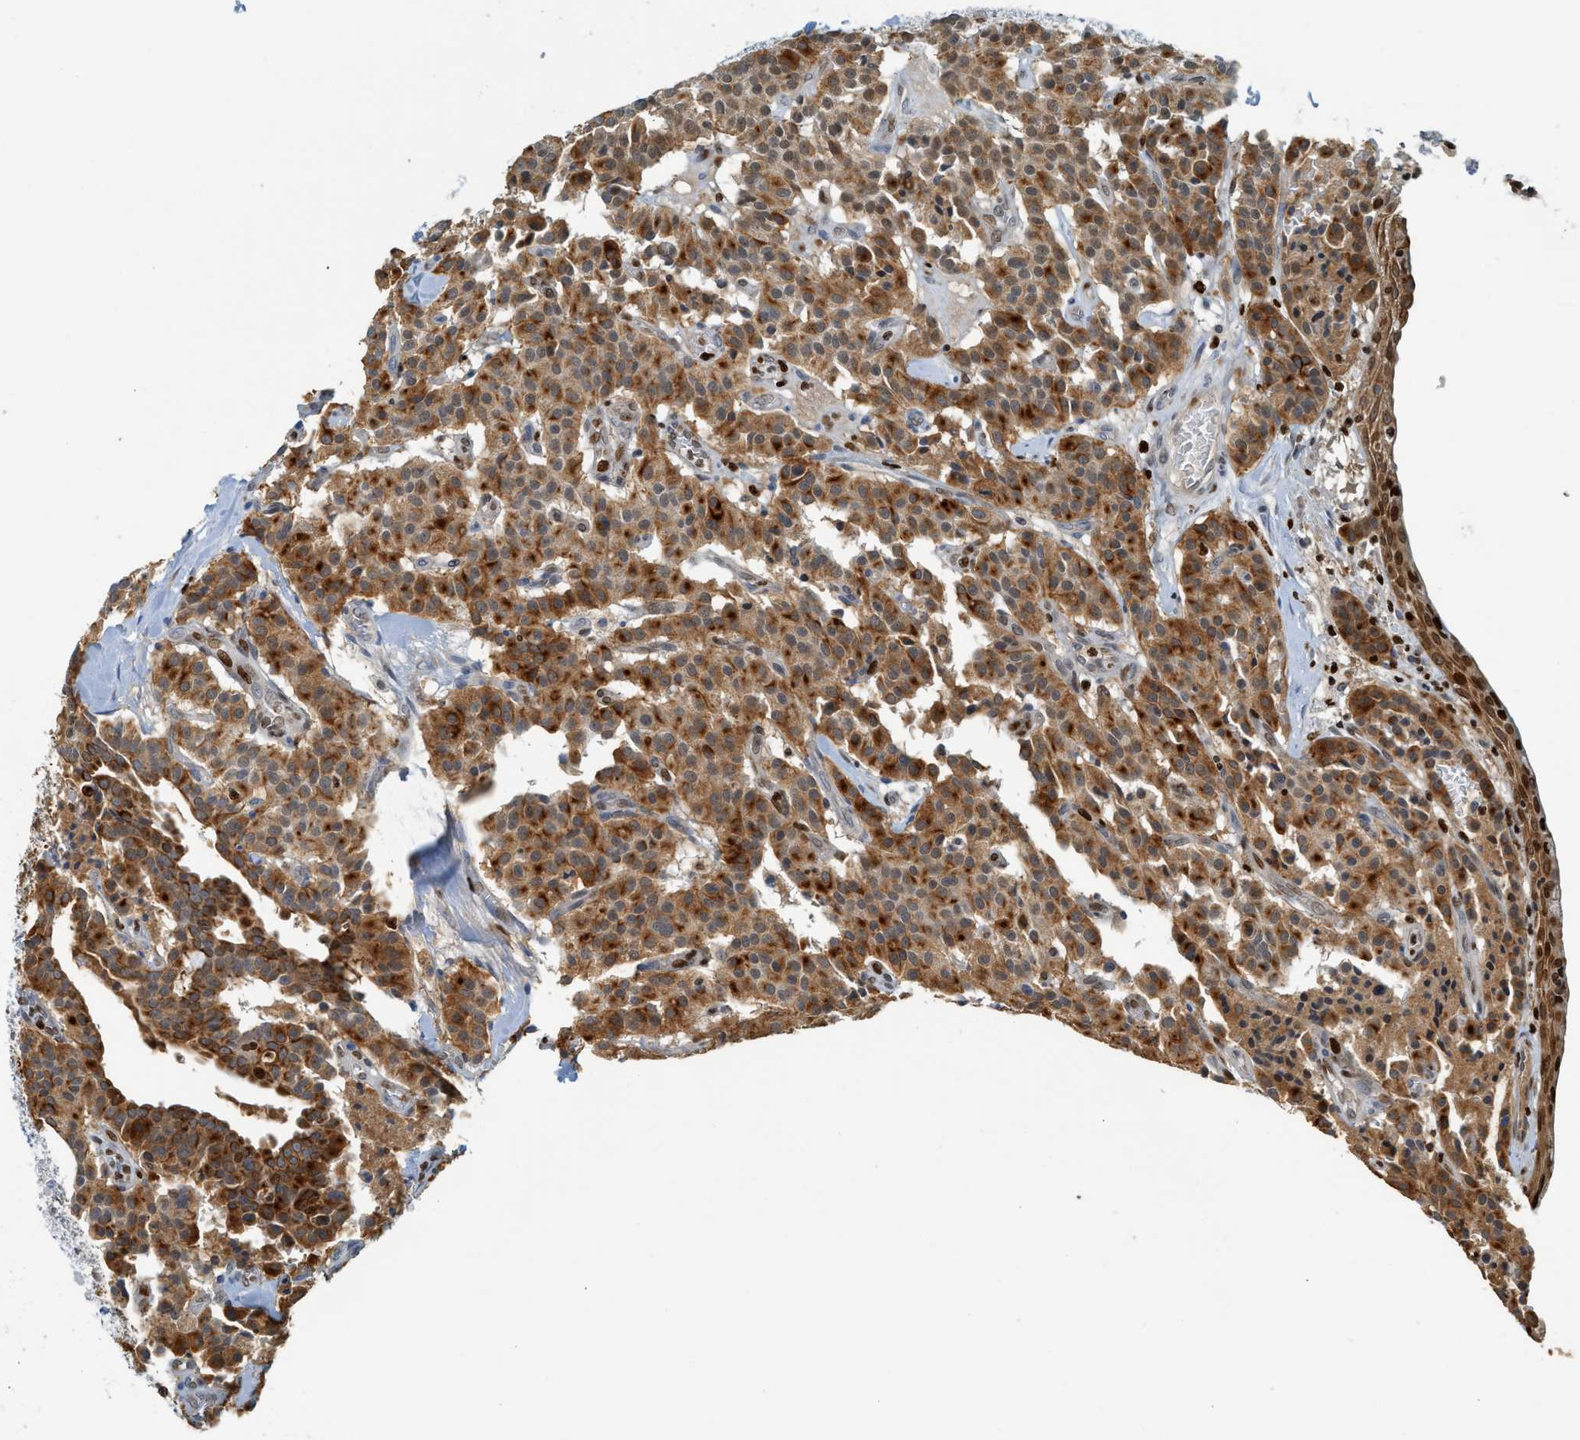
{"staining": {"intensity": "moderate", "quantity": ">75%", "location": "cytoplasmic/membranous,nuclear"}, "tissue": "carcinoid", "cell_type": "Tumor cells", "image_type": "cancer", "snomed": [{"axis": "morphology", "description": "Carcinoid, malignant, NOS"}, {"axis": "topography", "description": "Lung"}], "caption": "High-magnification brightfield microscopy of carcinoid stained with DAB (brown) and counterstained with hematoxylin (blue). tumor cells exhibit moderate cytoplasmic/membranous and nuclear staining is seen in approximately>75% of cells. (IHC, brightfield microscopy, high magnification).", "gene": "SH3D19", "patient": {"sex": "male", "age": 30}}